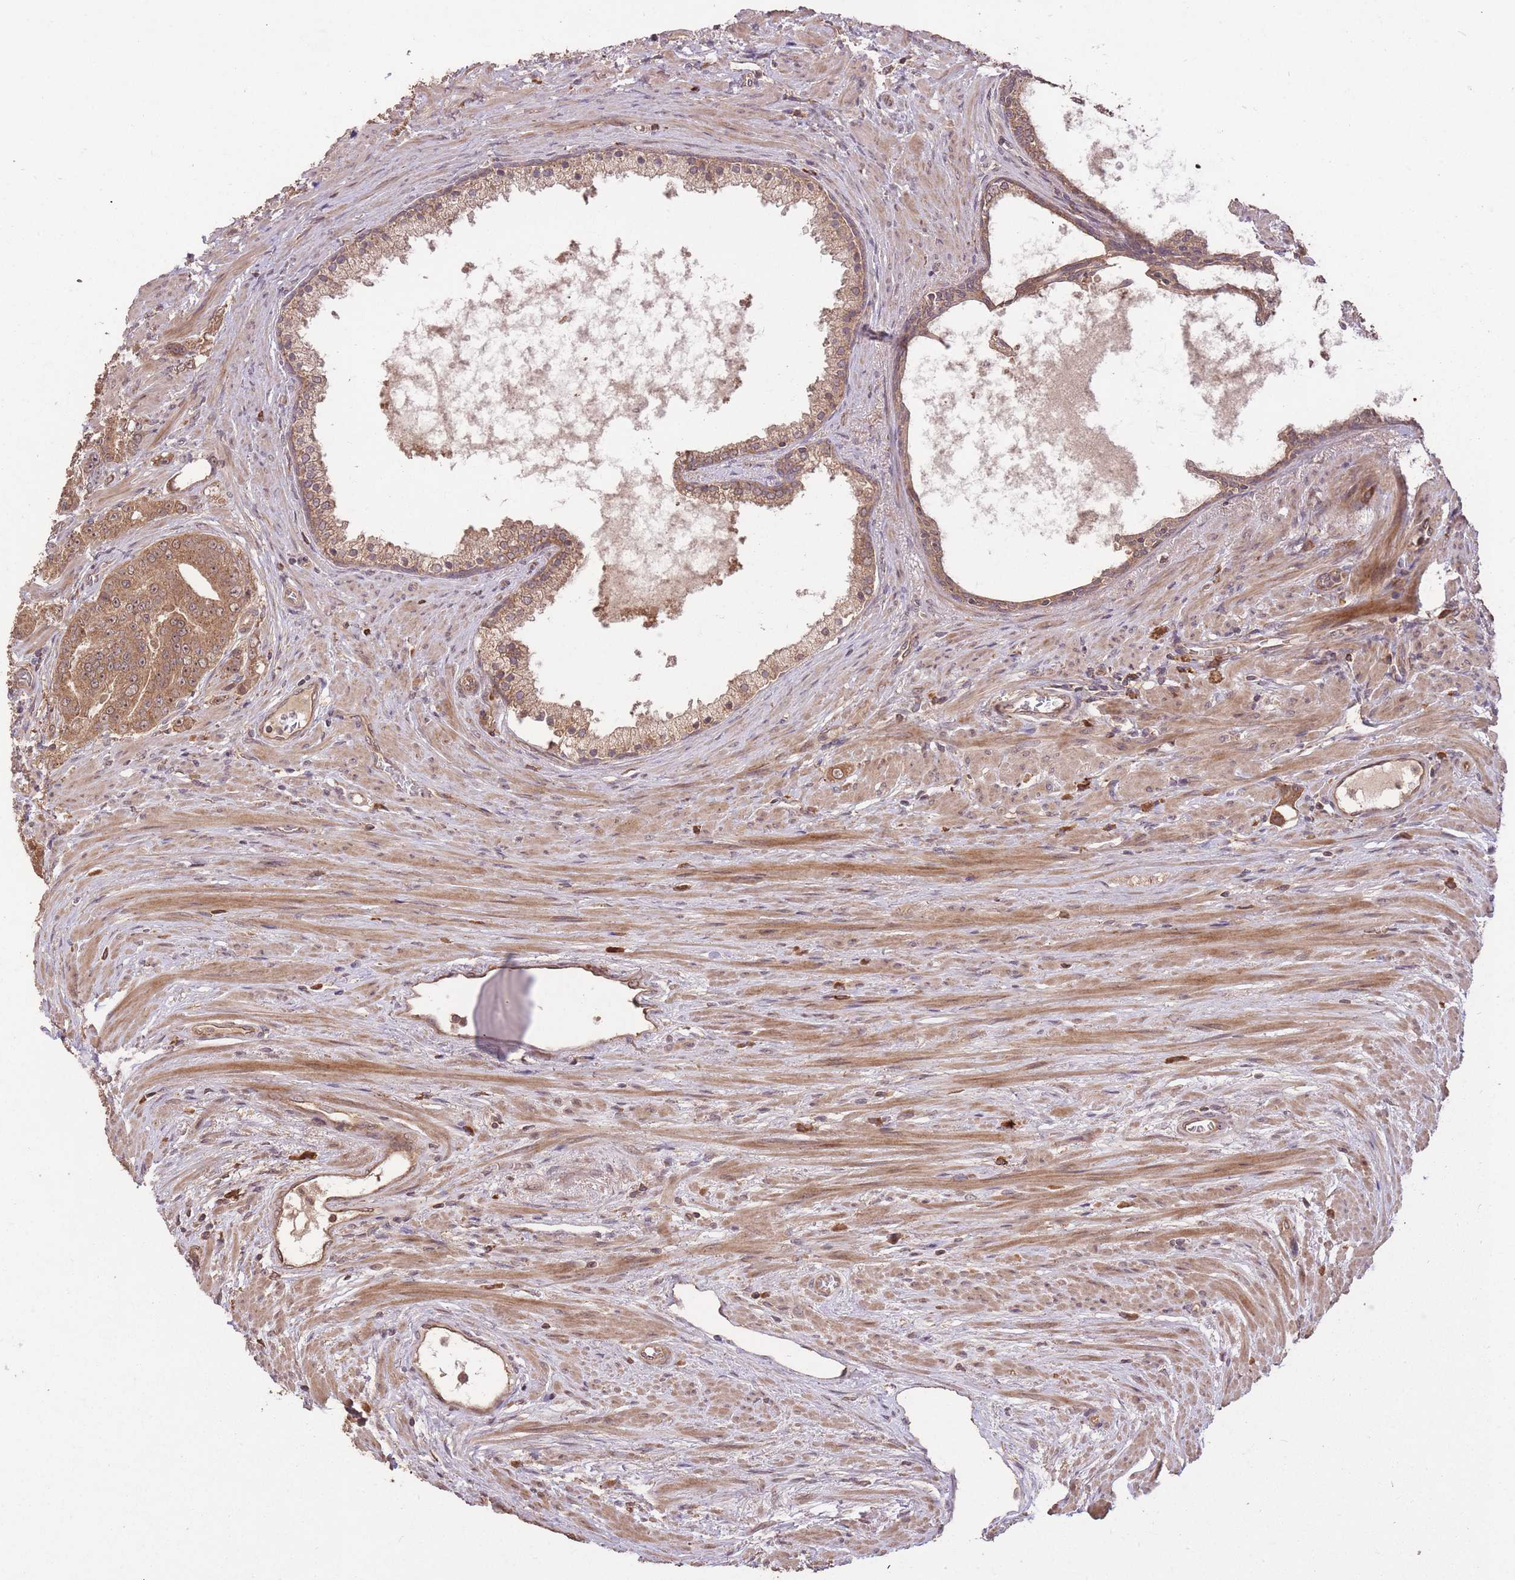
{"staining": {"intensity": "moderate", "quantity": ">75%", "location": "cytoplasmic/membranous,nuclear"}, "tissue": "prostate cancer", "cell_type": "Tumor cells", "image_type": "cancer", "snomed": [{"axis": "morphology", "description": "Adenocarcinoma, High grade"}, {"axis": "topography", "description": "Prostate"}], "caption": "A medium amount of moderate cytoplasmic/membranous and nuclear staining is seen in about >75% of tumor cells in high-grade adenocarcinoma (prostate) tissue.", "gene": "ERBB3", "patient": {"sex": "male", "age": 69}}